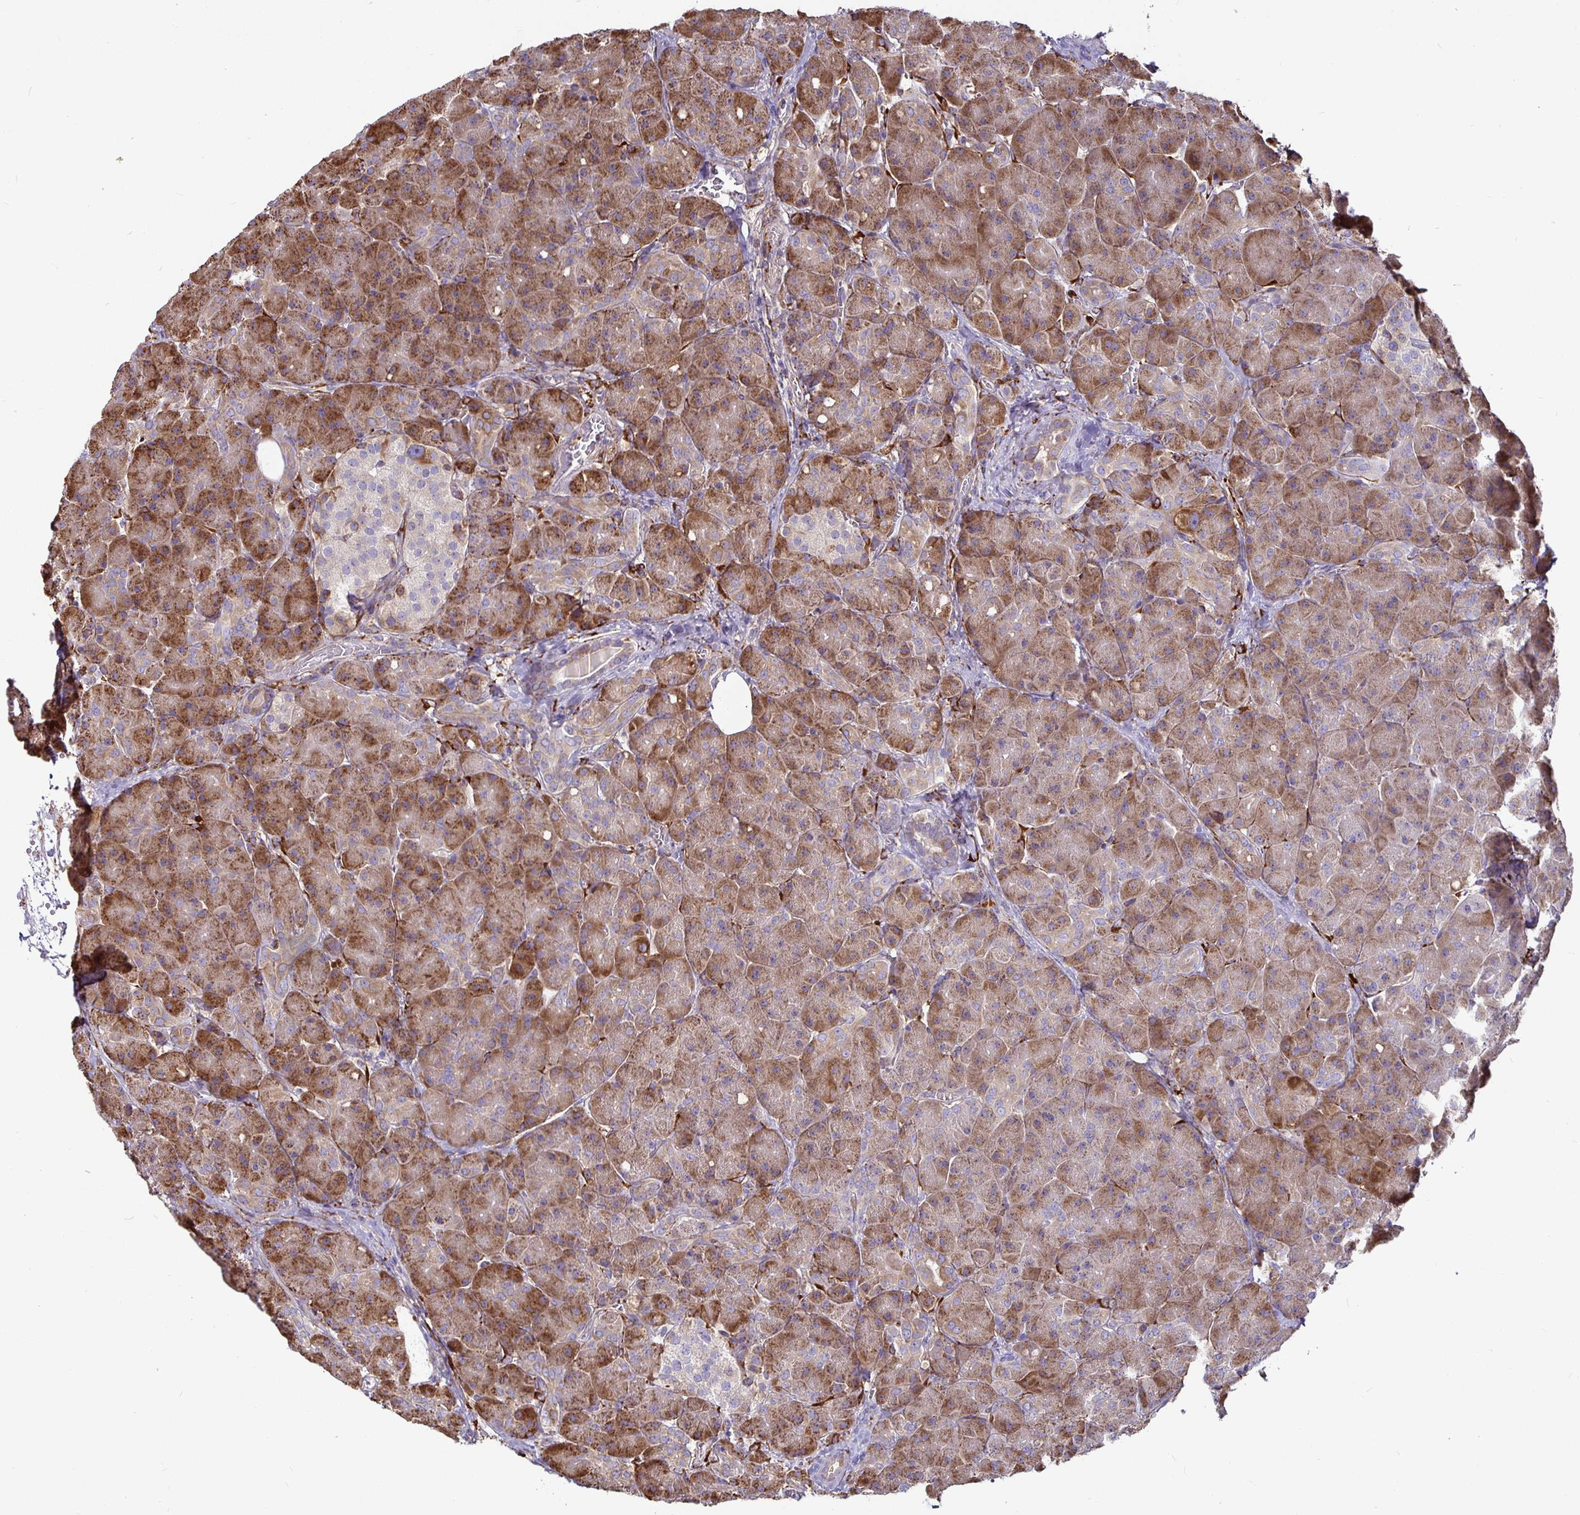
{"staining": {"intensity": "moderate", "quantity": ">75%", "location": "cytoplasmic/membranous"}, "tissue": "pancreas", "cell_type": "Exocrine glandular cells", "image_type": "normal", "snomed": [{"axis": "morphology", "description": "Normal tissue, NOS"}, {"axis": "topography", "description": "Pancreas"}], "caption": "IHC micrograph of normal pancreas: human pancreas stained using IHC displays medium levels of moderate protein expression localized specifically in the cytoplasmic/membranous of exocrine glandular cells, appearing as a cytoplasmic/membranous brown color.", "gene": "P4HA2", "patient": {"sex": "male", "age": 55}}